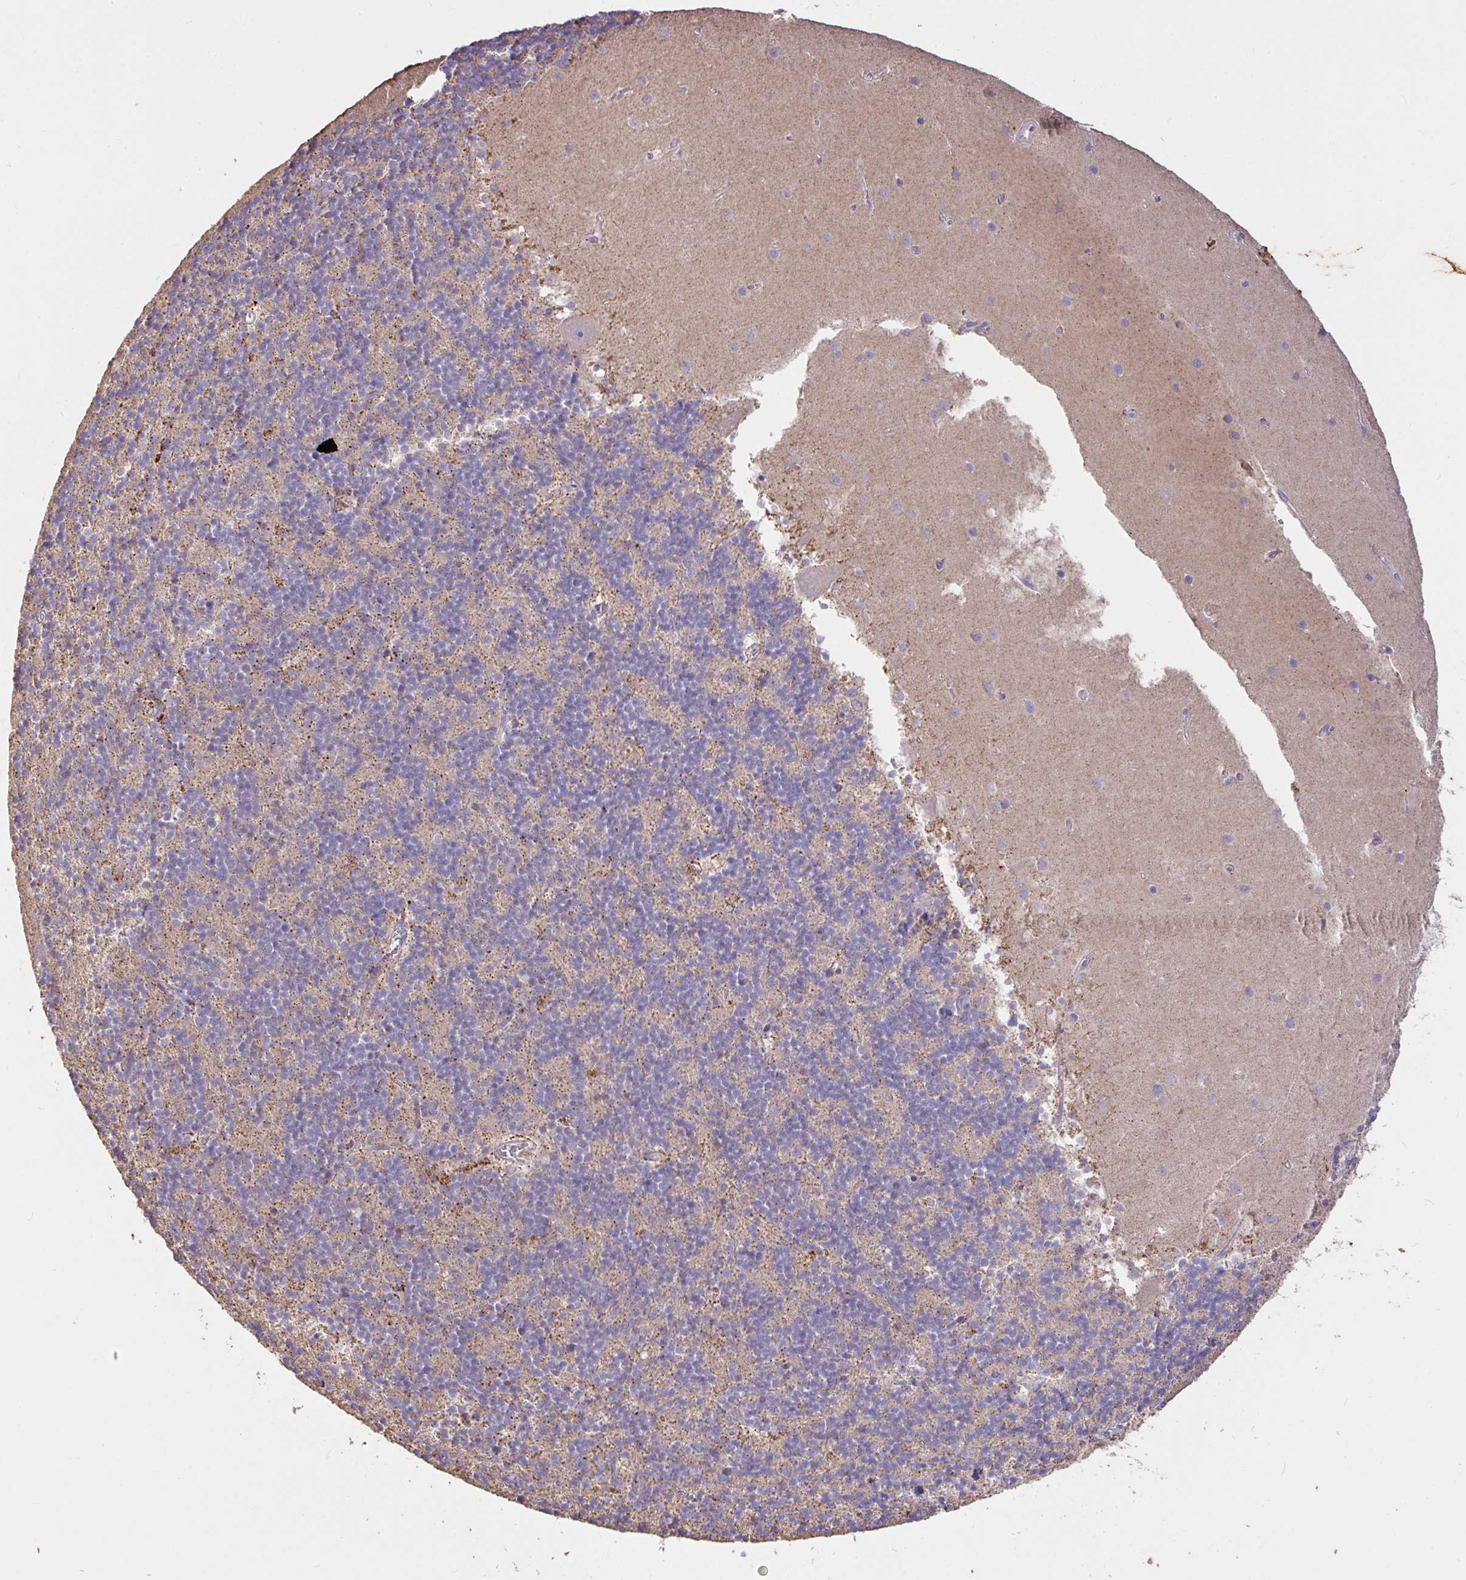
{"staining": {"intensity": "negative", "quantity": "none", "location": "none"}, "tissue": "cerebellum", "cell_type": "Cells in granular layer", "image_type": "normal", "snomed": [{"axis": "morphology", "description": "Normal tissue, NOS"}, {"axis": "topography", "description": "Cerebellum"}], "caption": "The photomicrograph demonstrates no significant positivity in cells in granular layer of cerebellum. (Brightfield microscopy of DAB (3,3'-diaminobenzidine) immunohistochemistry at high magnification).", "gene": "FCER1A", "patient": {"sex": "male", "age": 54}}